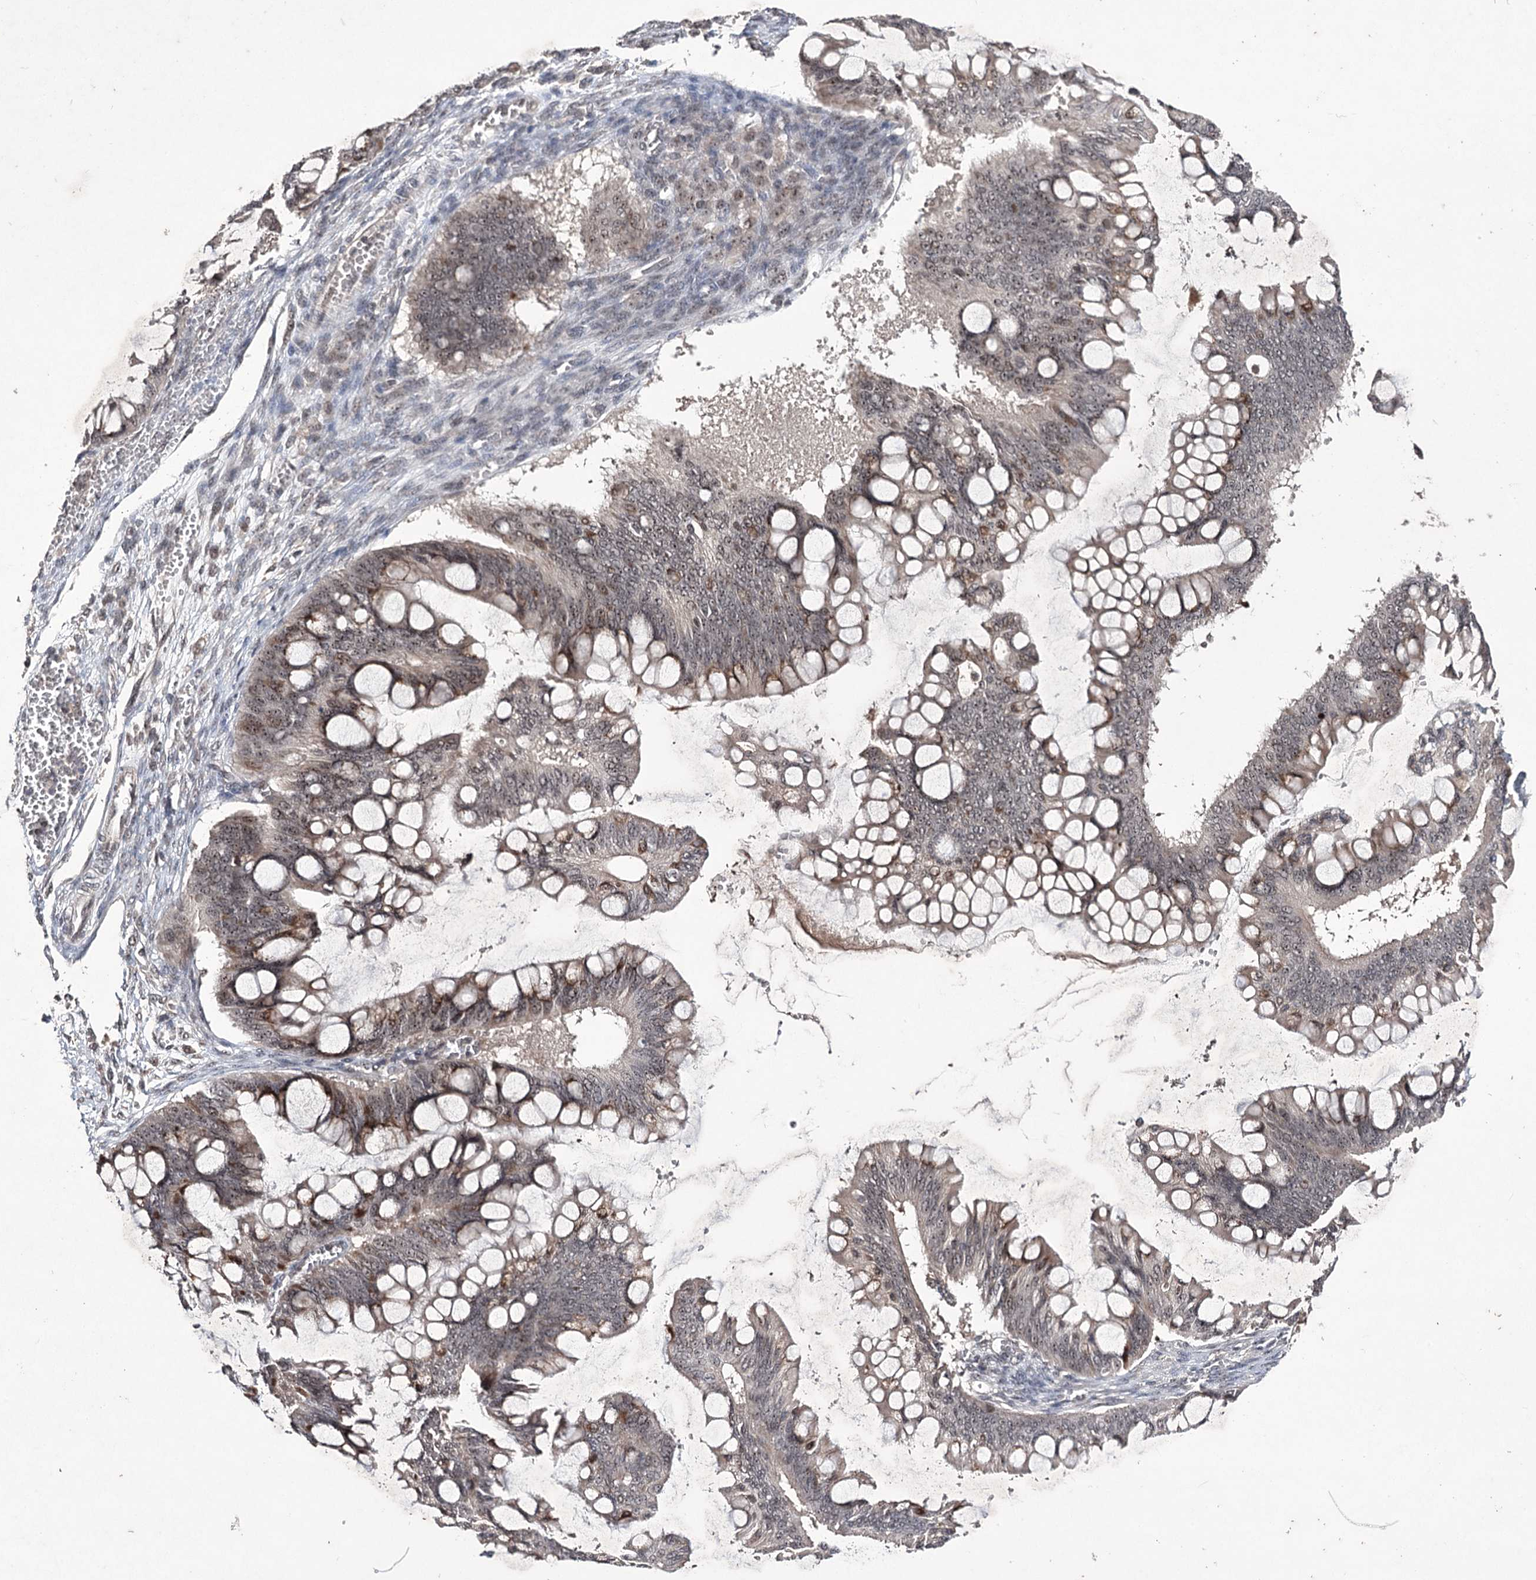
{"staining": {"intensity": "moderate", "quantity": "25%-75%", "location": "nuclear"}, "tissue": "ovarian cancer", "cell_type": "Tumor cells", "image_type": "cancer", "snomed": [{"axis": "morphology", "description": "Cystadenocarcinoma, mucinous, NOS"}, {"axis": "topography", "description": "Ovary"}], "caption": "A brown stain shows moderate nuclear expression of a protein in human ovarian mucinous cystadenocarcinoma tumor cells. (brown staining indicates protein expression, while blue staining denotes nuclei).", "gene": "VGLL4", "patient": {"sex": "female", "age": 73}}